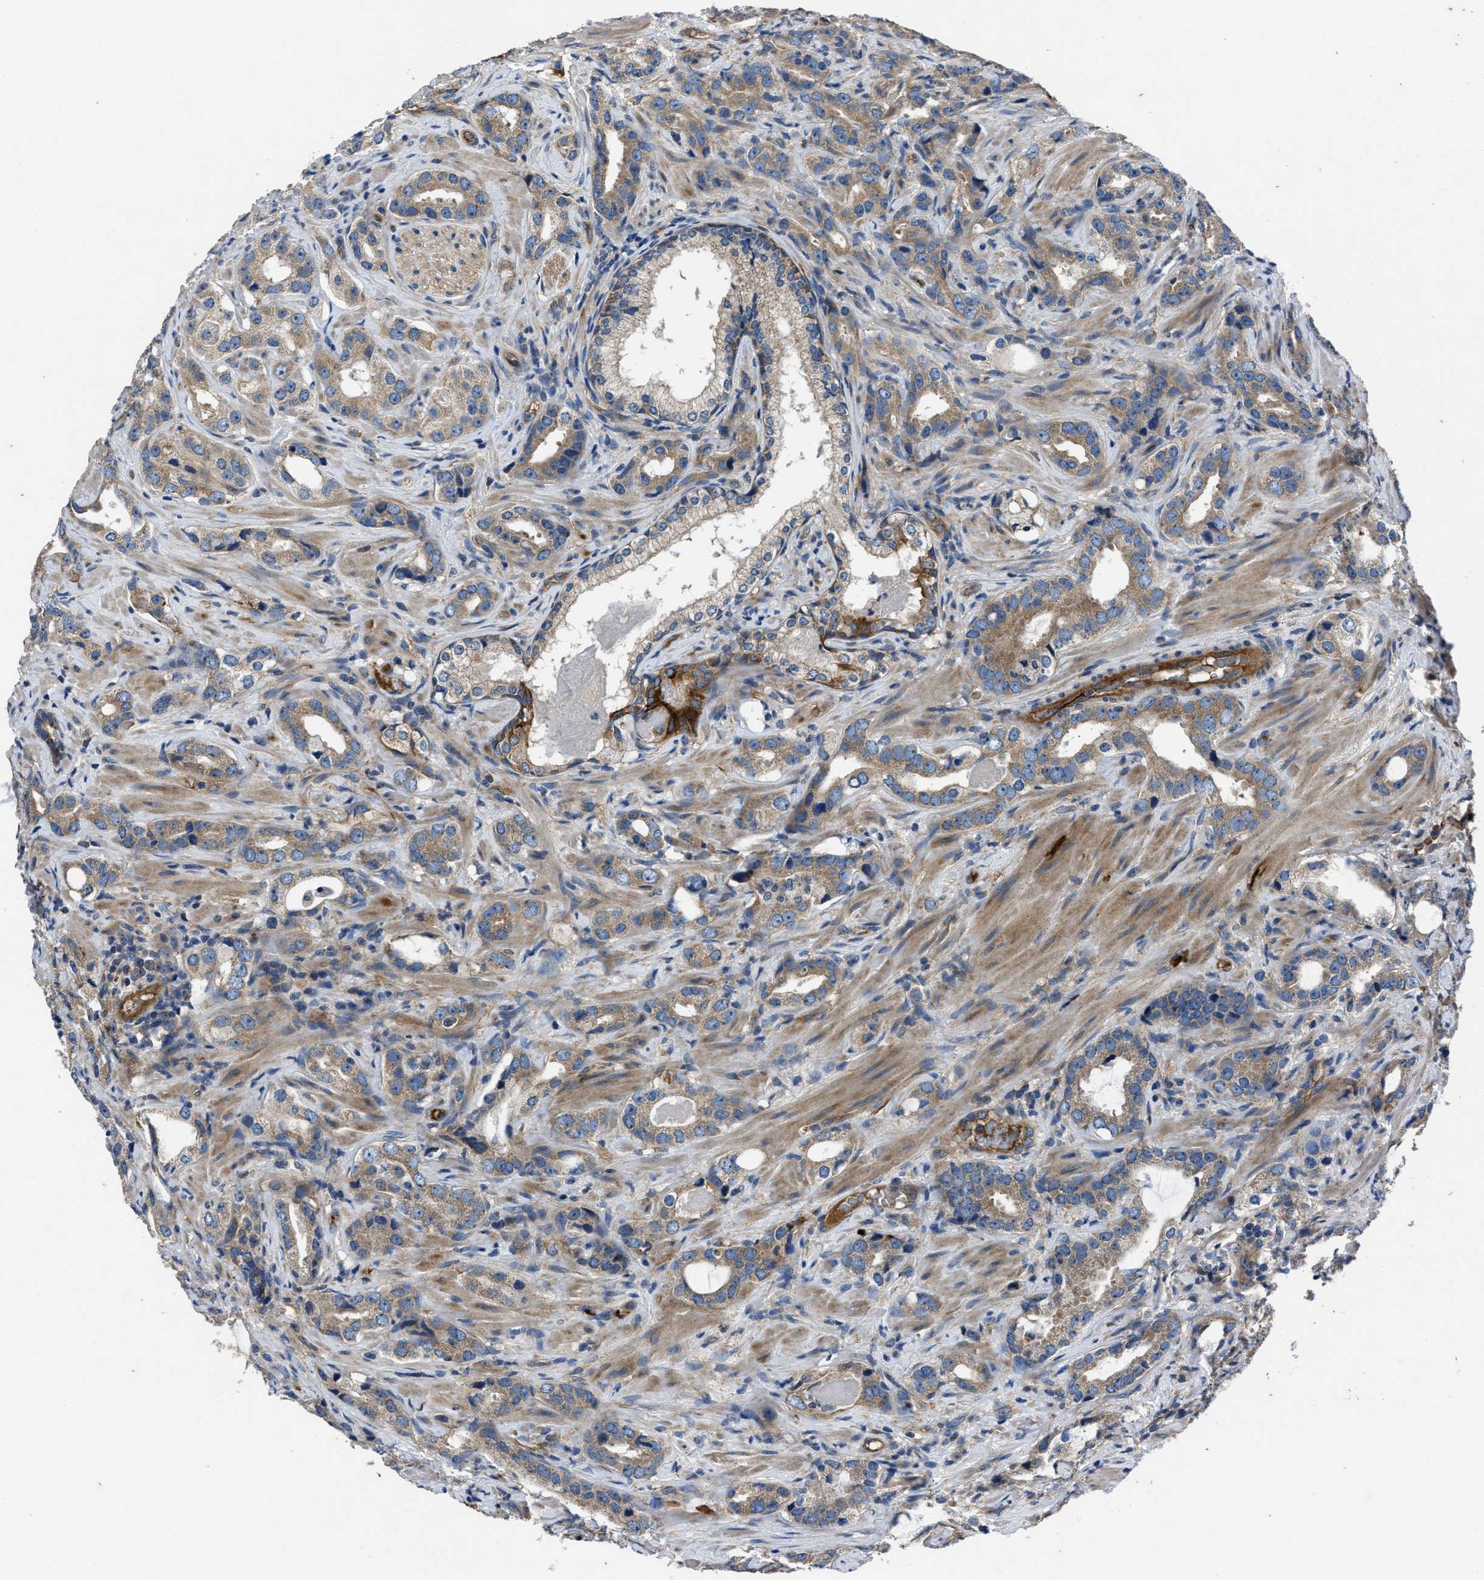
{"staining": {"intensity": "weak", "quantity": ">75%", "location": "cytoplasmic/membranous"}, "tissue": "prostate cancer", "cell_type": "Tumor cells", "image_type": "cancer", "snomed": [{"axis": "morphology", "description": "Adenocarcinoma, High grade"}, {"axis": "topography", "description": "Prostate"}], "caption": "Approximately >75% of tumor cells in human high-grade adenocarcinoma (prostate) display weak cytoplasmic/membranous protein positivity as visualized by brown immunohistochemical staining.", "gene": "ERC1", "patient": {"sex": "male", "age": 63}}